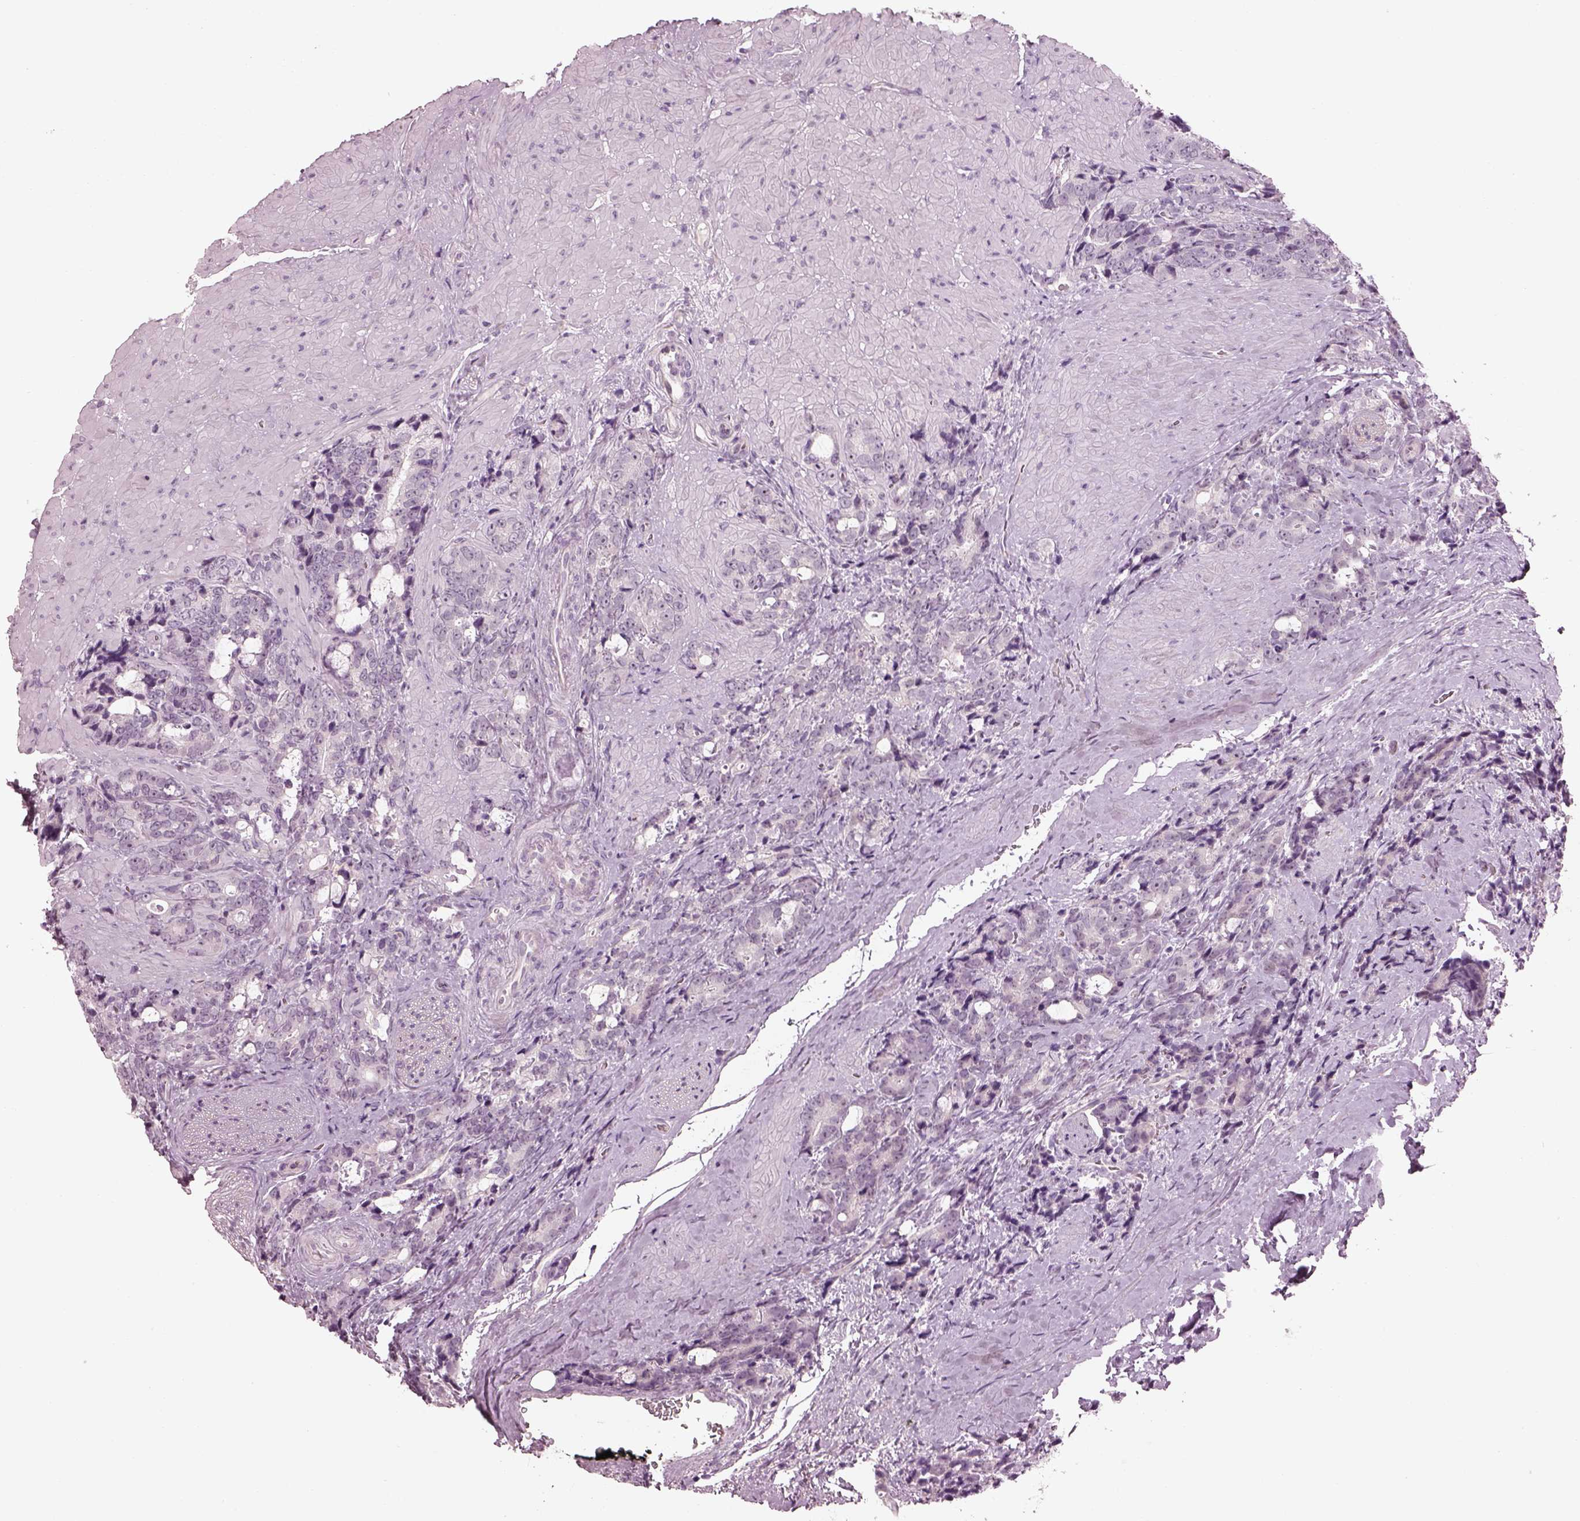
{"staining": {"intensity": "negative", "quantity": "none", "location": "none"}, "tissue": "prostate cancer", "cell_type": "Tumor cells", "image_type": "cancer", "snomed": [{"axis": "morphology", "description": "Adenocarcinoma, High grade"}, {"axis": "topography", "description": "Prostate"}], "caption": "An immunohistochemistry (IHC) micrograph of prostate cancer is shown. There is no staining in tumor cells of prostate cancer.", "gene": "CACNG4", "patient": {"sex": "male", "age": 74}}